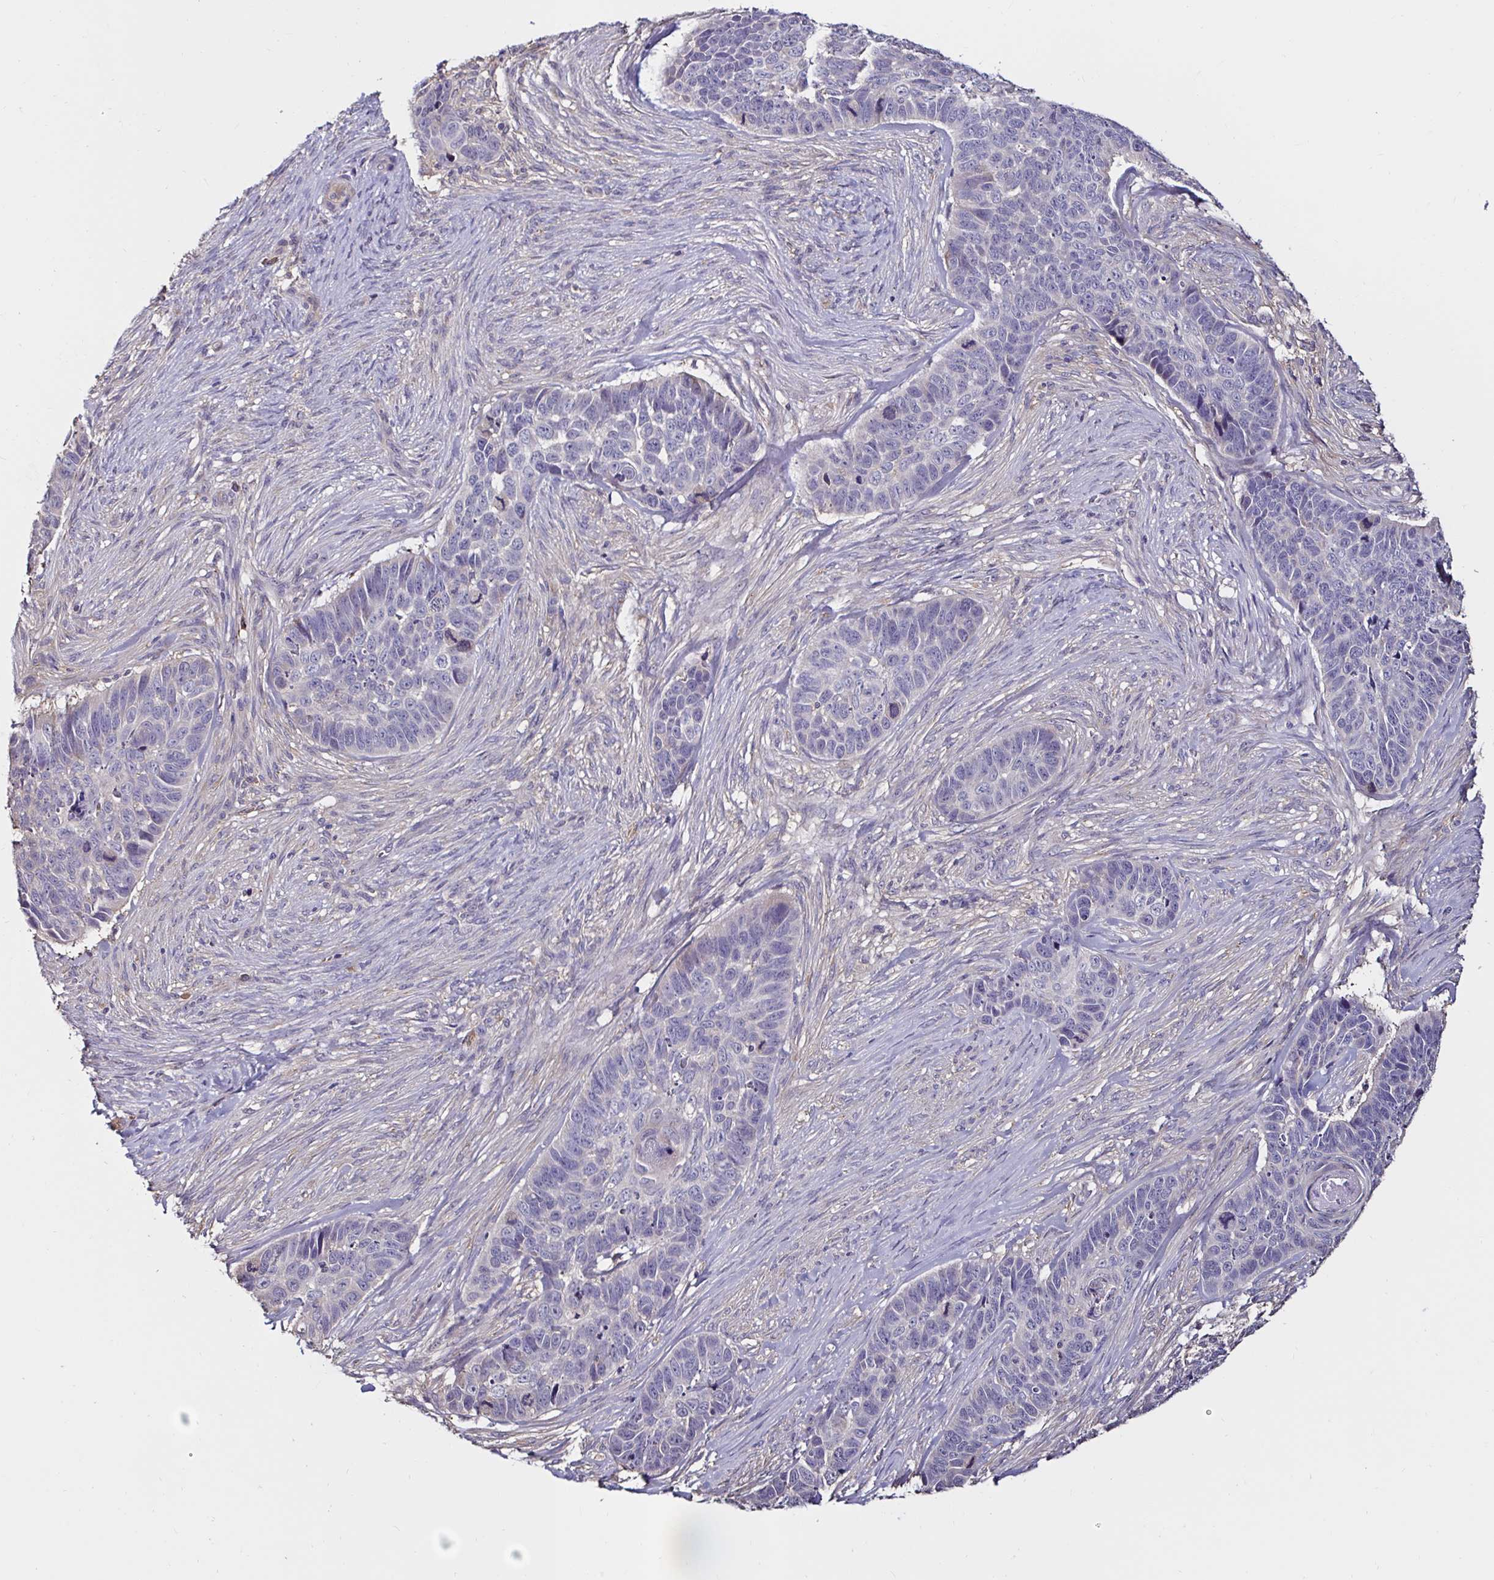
{"staining": {"intensity": "negative", "quantity": "none", "location": "none"}, "tissue": "skin cancer", "cell_type": "Tumor cells", "image_type": "cancer", "snomed": [{"axis": "morphology", "description": "Basal cell carcinoma"}, {"axis": "topography", "description": "Skin"}], "caption": "The immunohistochemistry (IHC) image has no significant staining in tumor cells of skin cancer (basal cell carcinoma) tissue.", "gene": "RSRP1", "patient": {"sex": "female", "age": 82}}